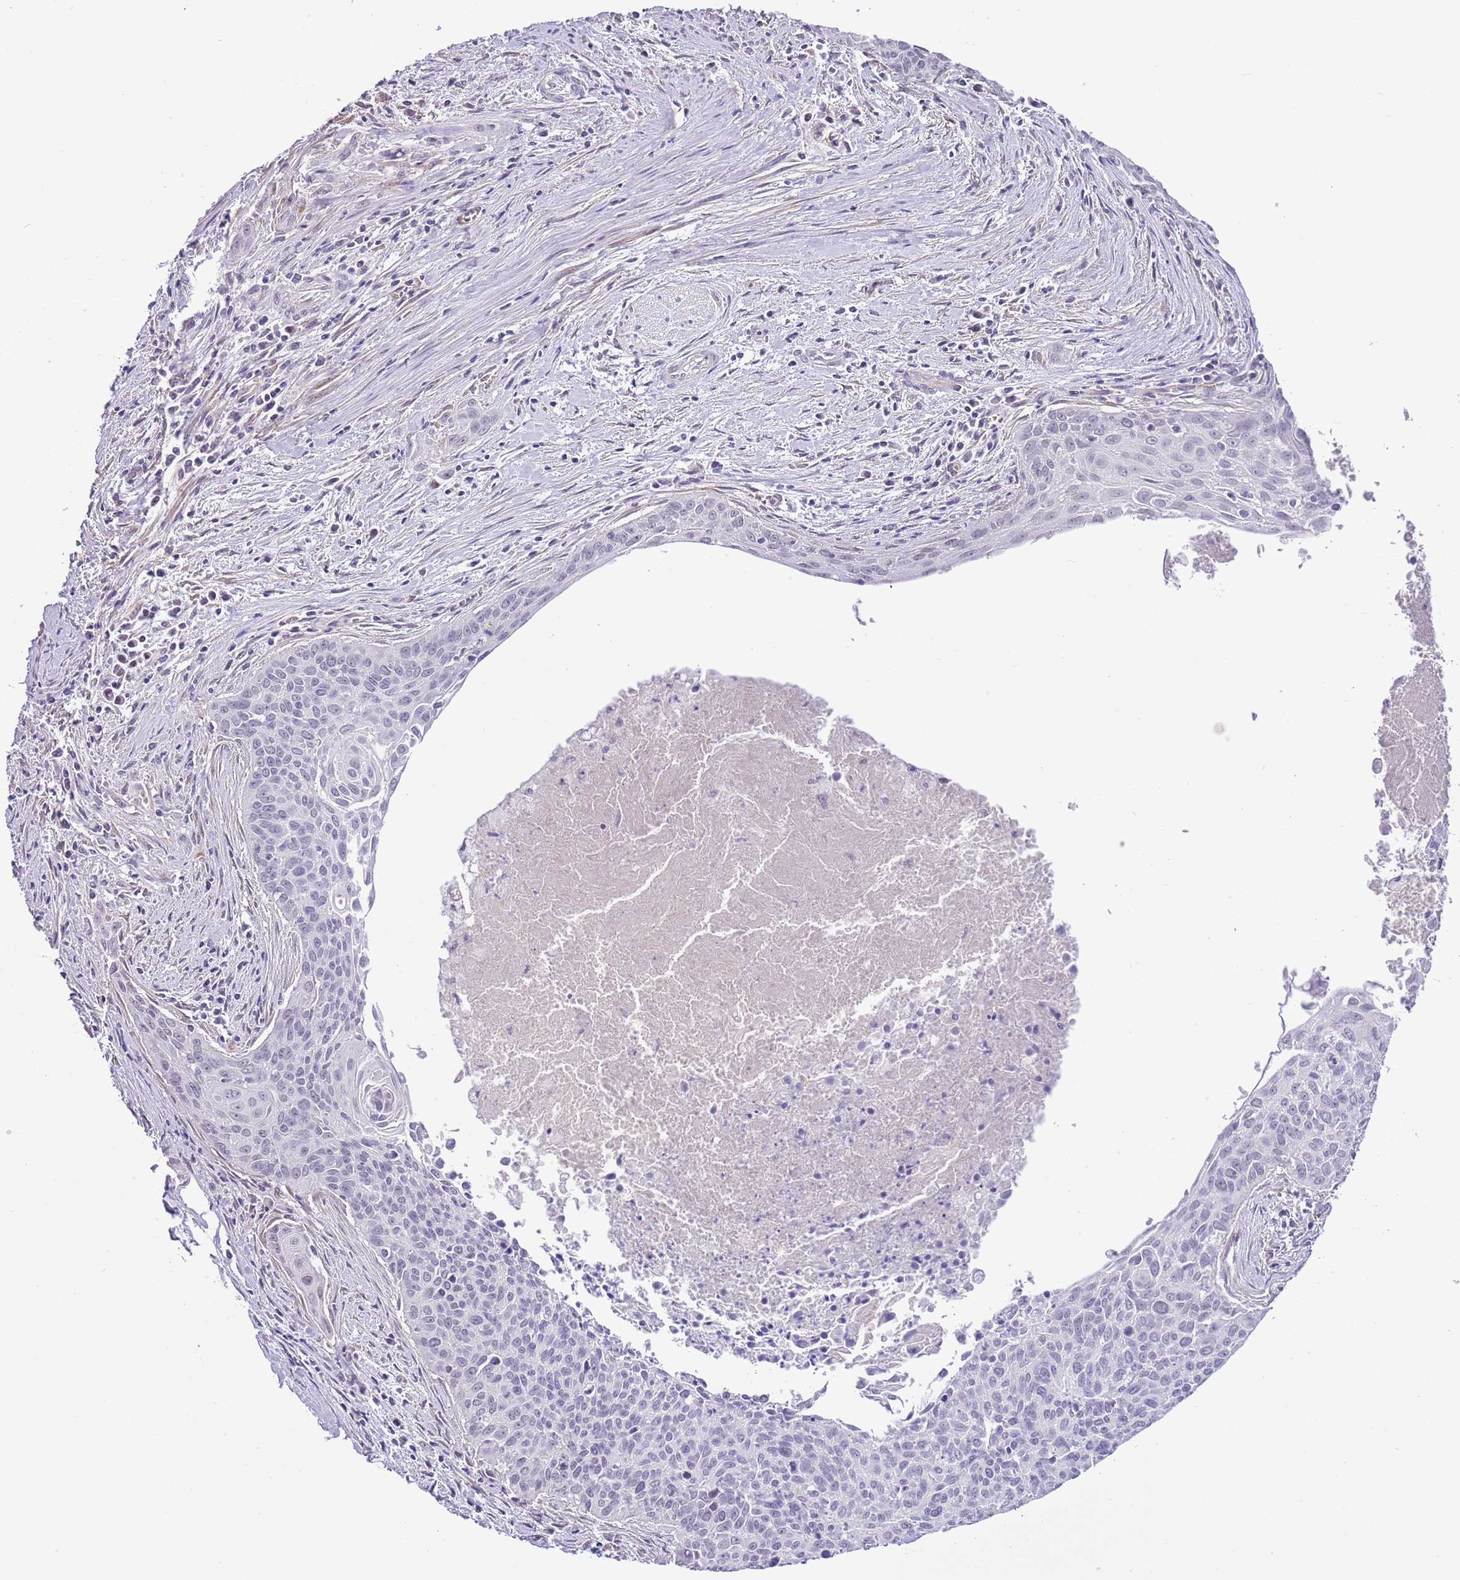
{"staining": {"intensity": "negative", "quantity": "none", "location": "none"}, "tissue": "cervical cancer", "cell_type": "Tumor cells", "image_type": "cancer", "snomed": [{"axis": "morphology", "description": "Squamous cell carcinoma, NOS"}, {"axis": "topography", "description": "Cervix"}], "caption": "Tumor cells show no significant protein staining in cervical cancer (squamous cell carcinoma). (DAB immunohistochemistry visualized using brightfield microscopy, high magnification).", "gene": "MIDN", "patient": {"sex": "female", "age": 55}}